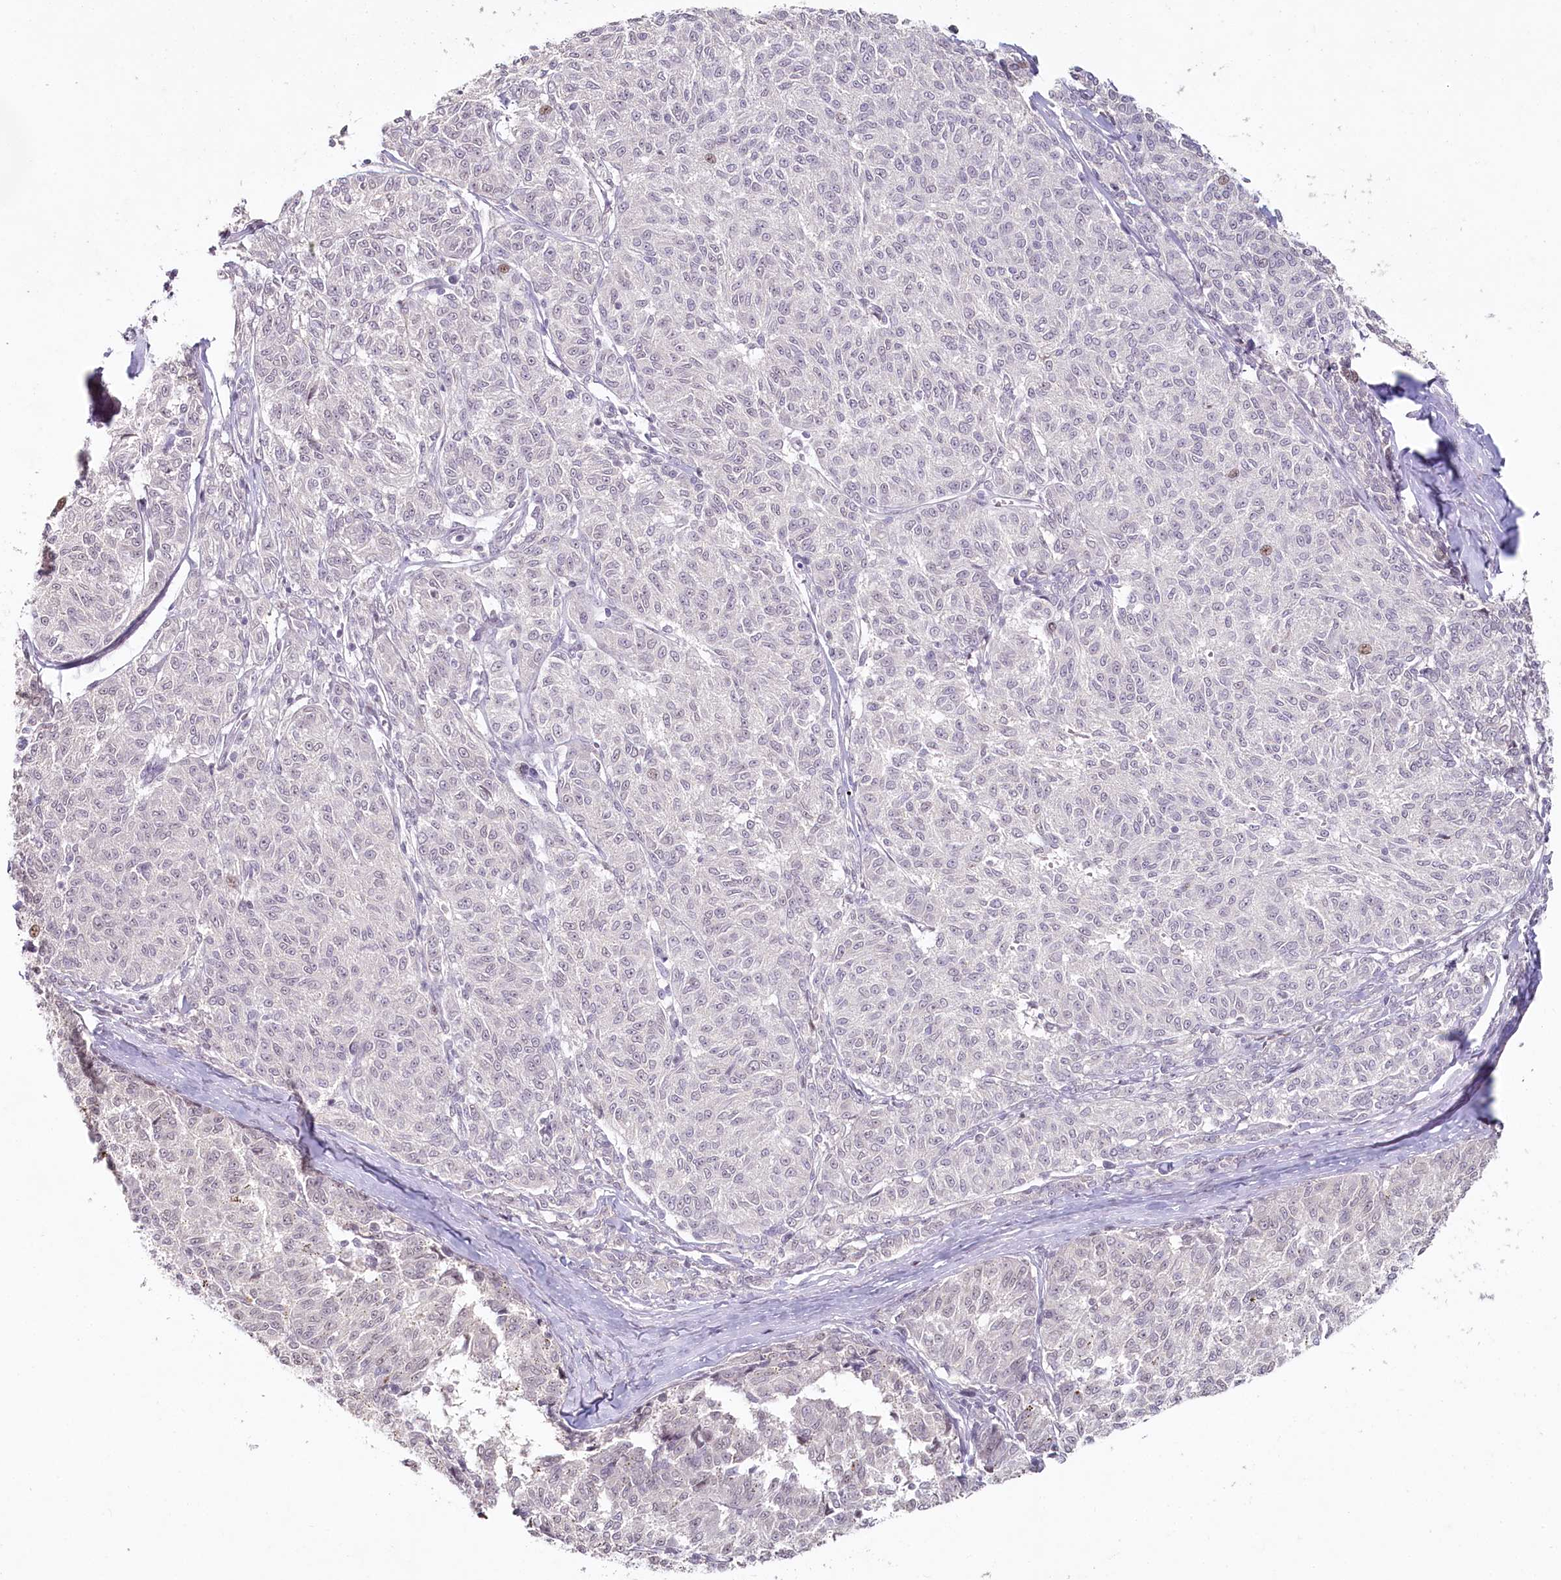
{"staining": {"intensity": "weak", "quantity": "25%-75%", "location": "nuclear"}, "tissue": "melanoma", "cell_type": "Tumor cells", "image_type": "cancer", "snomed": [{"axis": "morphology", "description": "Malignant melanoma, NOS"}, {"axis": "topography", "description": "Skin"}], "caption": "Melanoma stained for a protein (brown) displays weak nuclear positive positivity in approximately 25%-75% of tumor cells.", "gene": "HPD", "patient": {"sex": "female", "age": 72}}